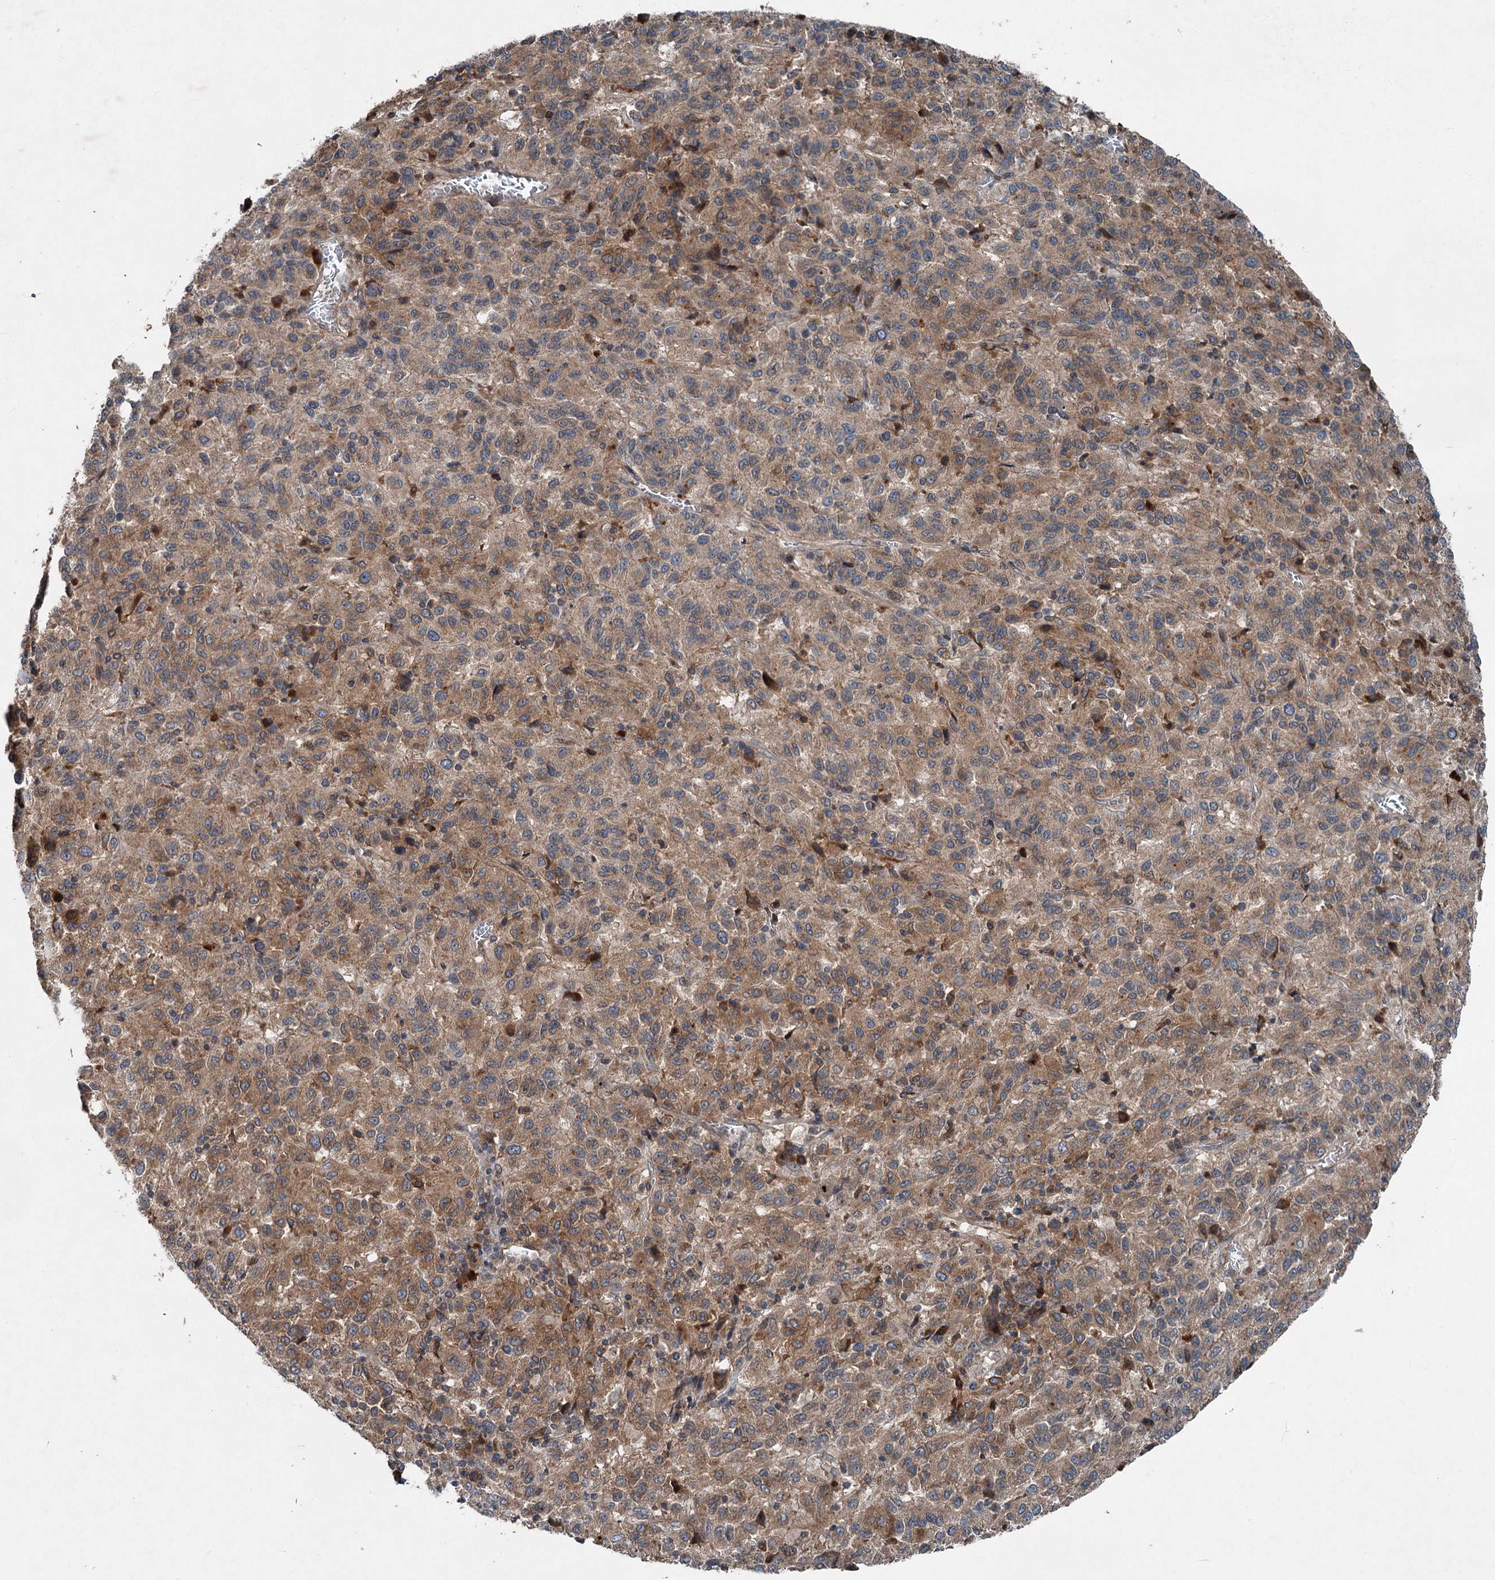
{"staining": {"intensity": "moderate", "quantity": ">75%", "location": "cytoplasmic/membranous"}, "tissue": "melanoma", "cell_type": "Tumor cells", "image_type": "cancer", "snomed": [{"axis": "morphology", "description": "Malignant melanoma, Metastatic site"}, {"axis": "topography", "description": "Lung"}], "caption": "Melanoma tissue displays moderate cytoplasmic/membranous expression in about >75% of tumor cells", "gene": "TAPBPL", "patient": {"sex": "male", "age": 64}}